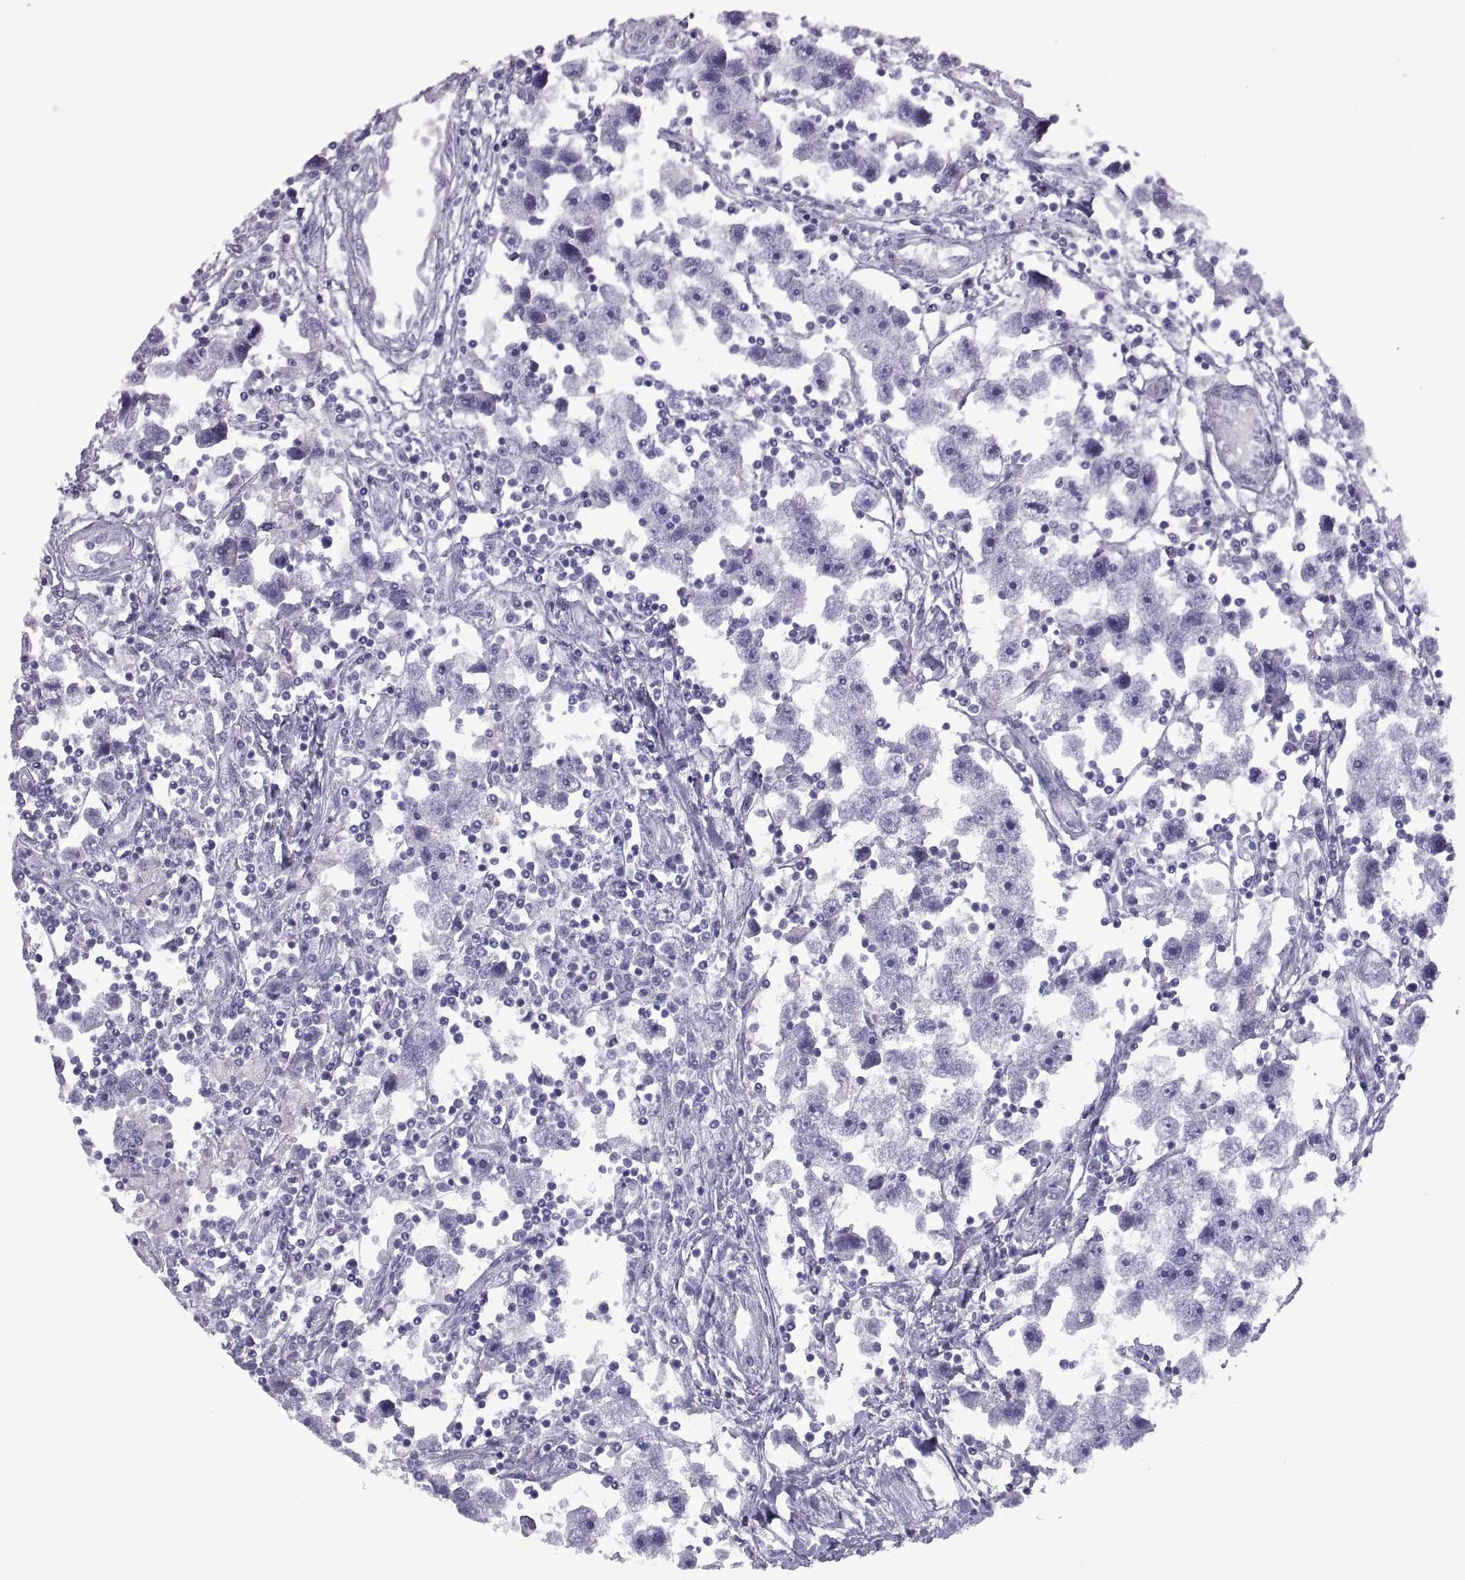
{"staining": {"intensity": "negative", "quantity": "none", "location": "none"}, "tissue": "testis cancer", "cell_type": "Tumor cells", "image_type": "cancer", "snomed": [{"axis": "morphology", "description": "Seminoma, NOS"}, {"axis": "topography", "description": "Testis"}], "caption": "High magnification brightfield microscopy of testis cancer (seminoma) stained with DAB (3,3'-diaminobenzidine) (brown) and counterstained with hematoxylin (blue): tumor cells show no significant staining.", "gene": "RGS20", "patient": {"sex": "male", "age": 30}}